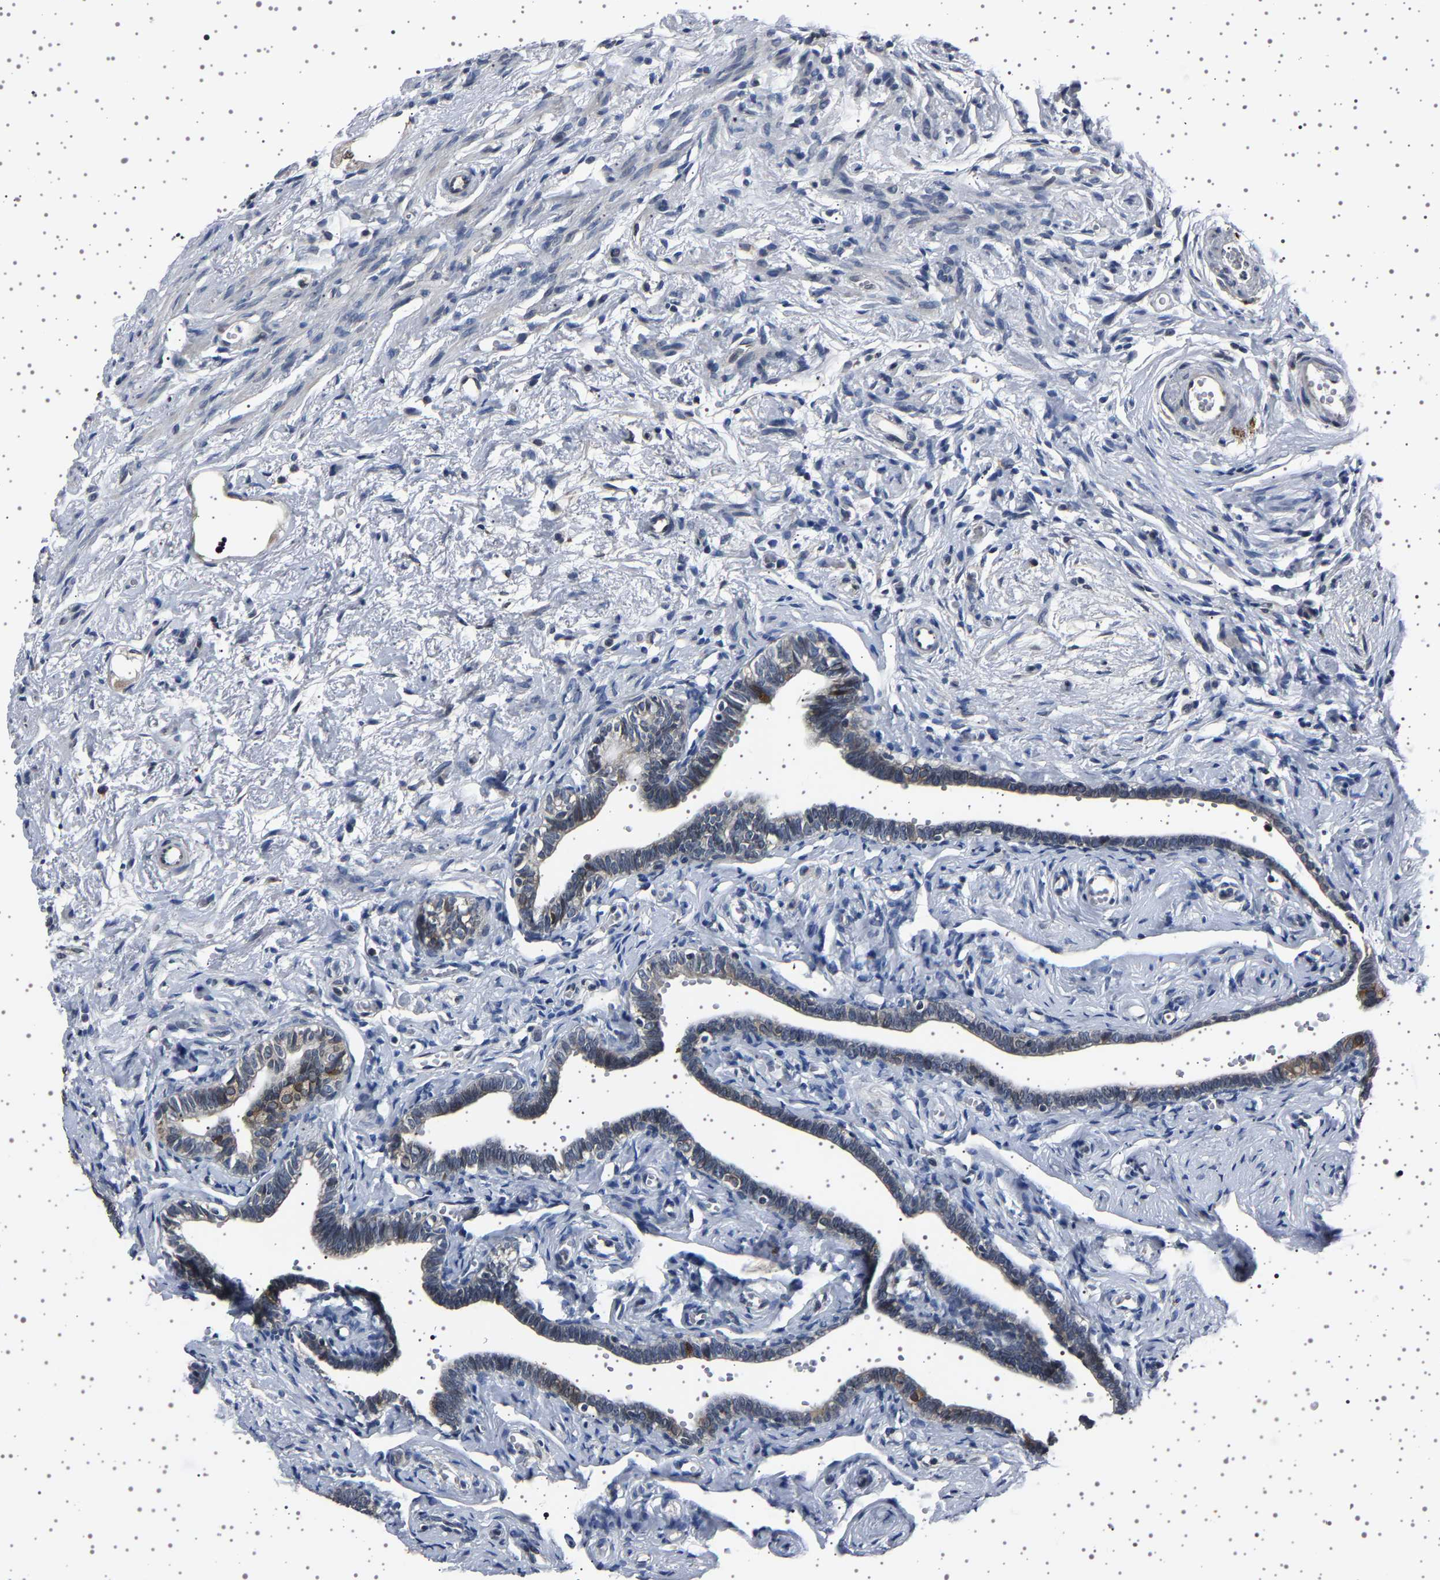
{"staining": {"intensity": "weak", "quantity": "25%-75%", "location": "cytoplasmic/membranous,nuclear"}, "tissue": "fallopian tube", "cell_type": "Glandular cells", "image_type": "normal", "snomed": [{"axis": "morphology", "description": "Normal tissue, NOS"}, {"axis": "topography", "description": "Fallopian tube"}], "caption": "Fallopian tube stained with a brown dye displays weak cytoplasmic/membranous,nuclear positive positivity in approximately 25%-75% of glandular cells.", "gene": "IL10RB", "patient": {"sex": "female", "age": 71}}